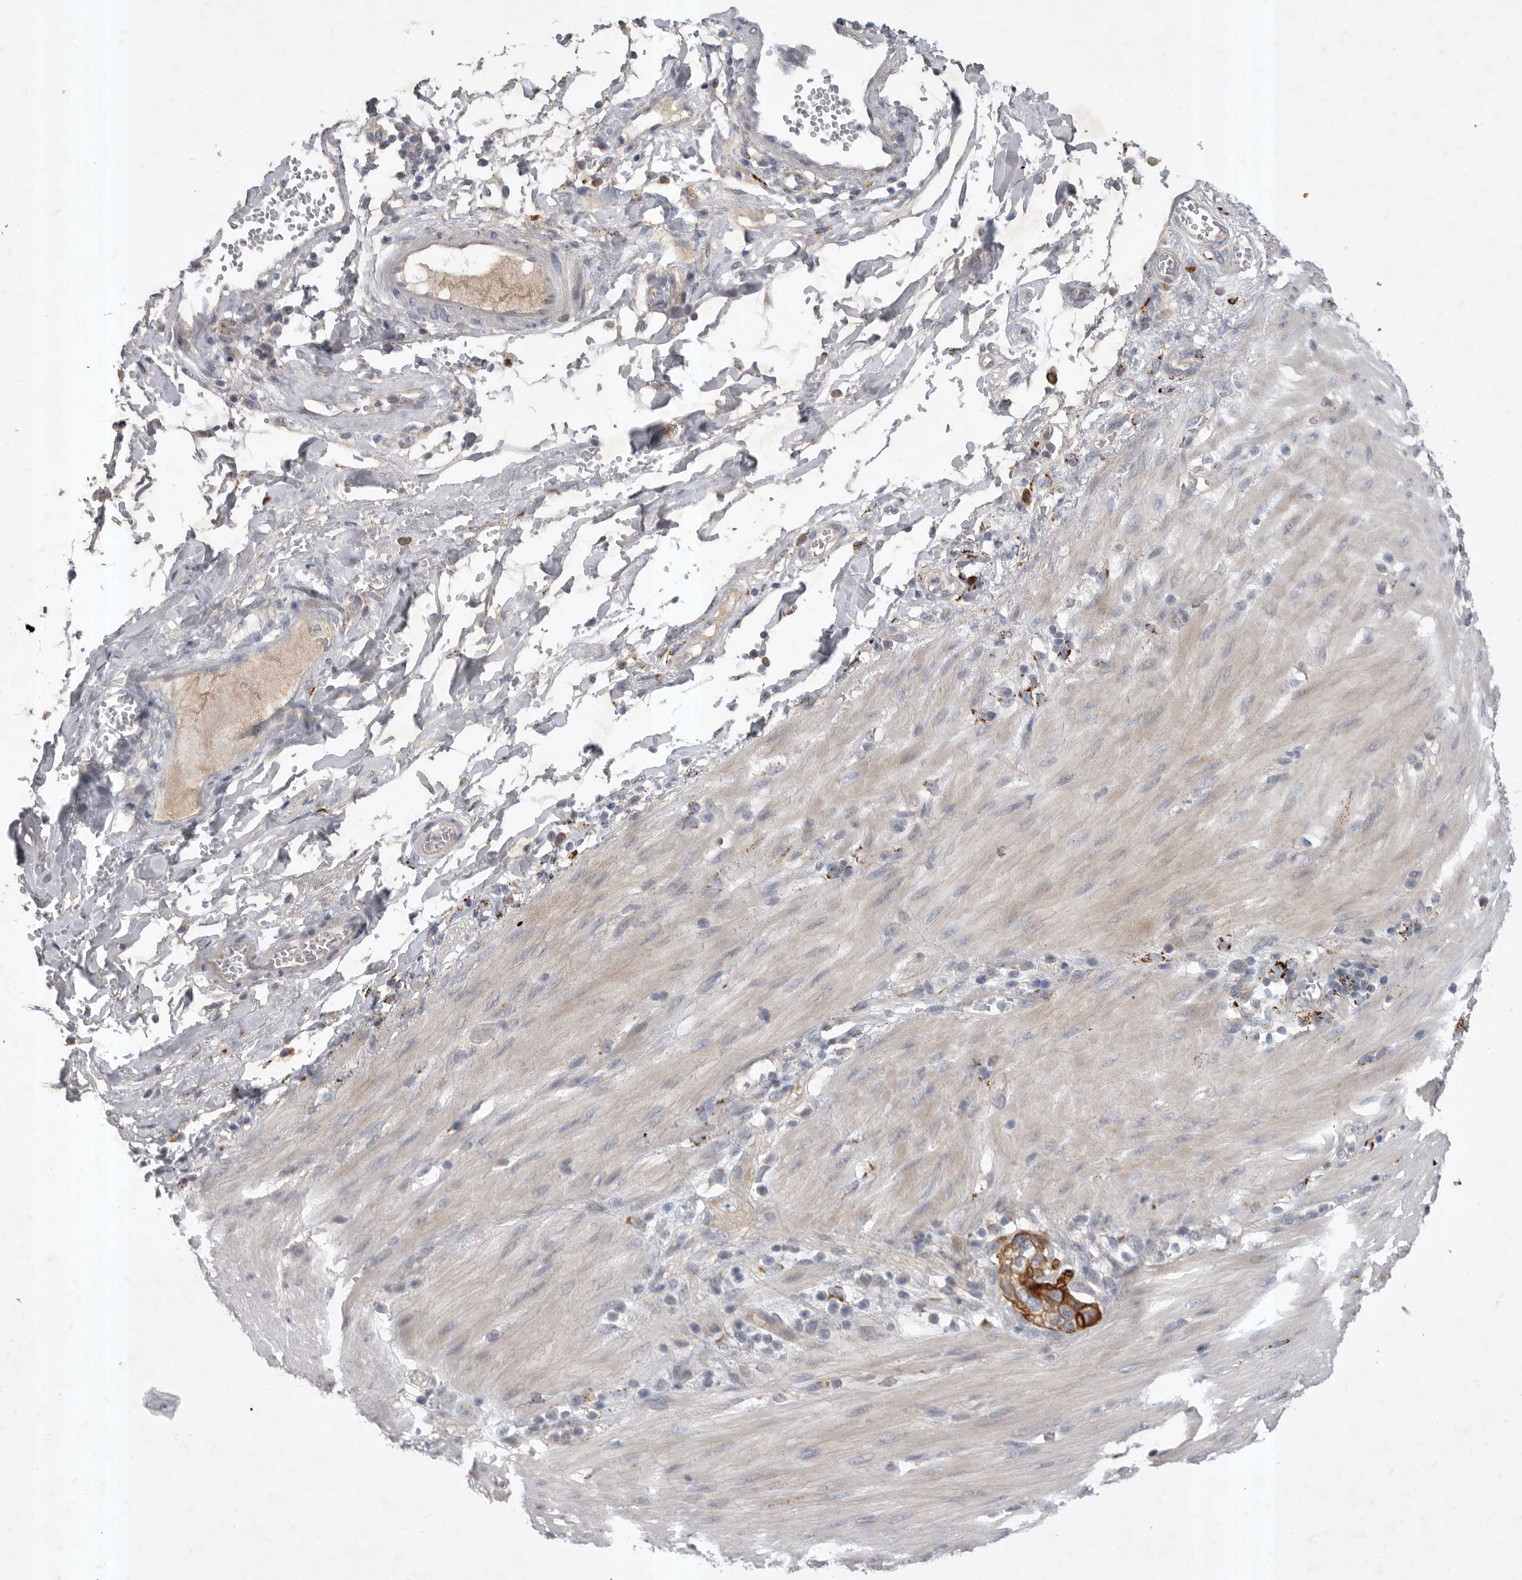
{"staining": {"intensity": "strong", "quantity": ">75%", "location": "cytoplasmic/membranous"}, "tissue": "stomach cancer", "cell_type": "Tumor cells", "image_type": "cancer", "snomed": [{"axis": "morphology", "description": "Adenocarcinoma, NOS"}, {"axis": "topography", "description": "Stomach"}, {"axis": "topography", "description": "Stomach, lower"}], "caption": "High-magnification brightfield microscopy of stomach cancer (adenocarcinoma) stained with DAB (3,3'-diaminobenzidine) (brown) and counterstained with hematoxylin (blue). tumor cells exhibit strong cytoplasmic/membranous staining is appreciated in about>75% of cells. Using DAB (3,3'-diaminobenzidine) (brown) and hematoxylin (blue) stains, captured at high magnification using brightfield microscopy.", "gene": "DHDDS", "patient": {"sex": "female", "age": 48}}